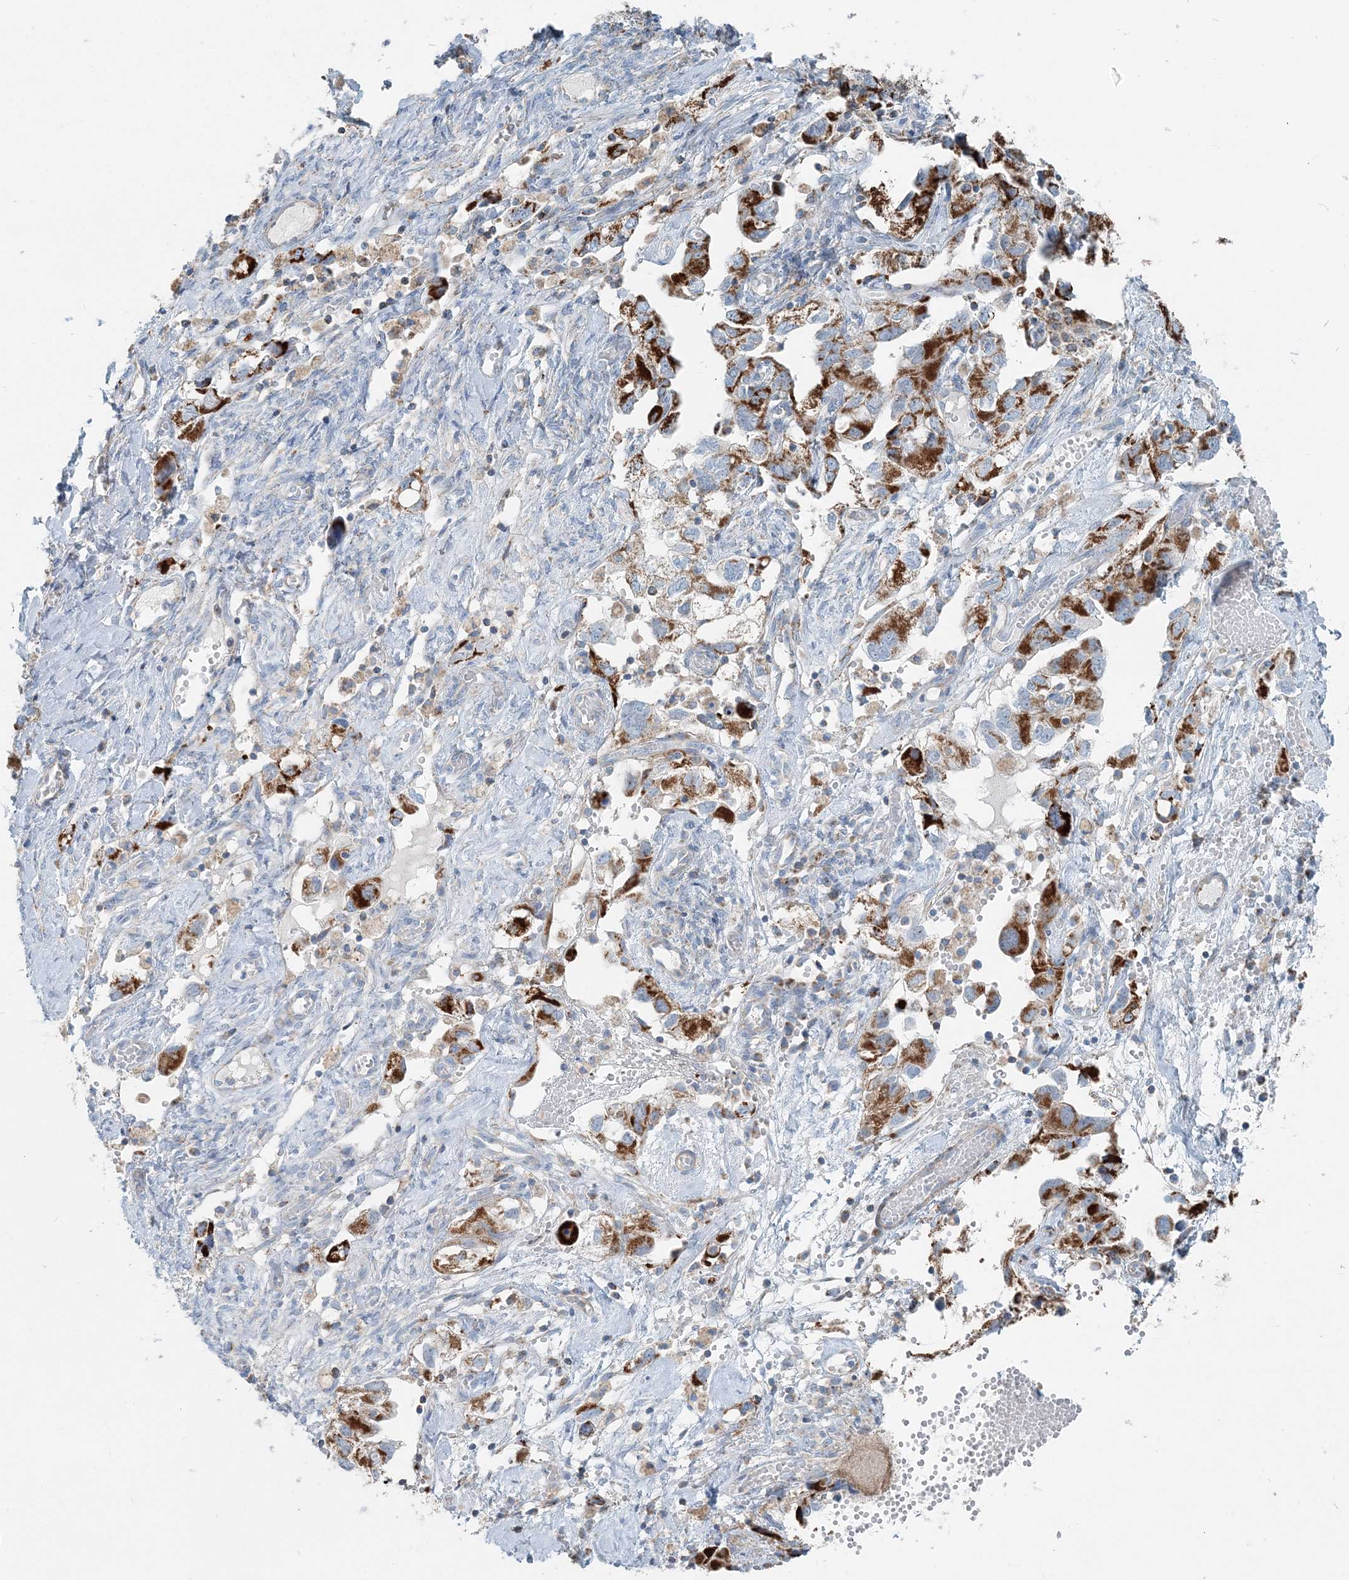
{"staining": {"intensity": "strong", "quantity": ">75%", "location": "cytoplasmic/membranous"}, "tissue": "ovarian cancer", "cell_type": "Tumor cells", "image_type": "cancer", "snomed": [{"axis": "morphology", "description": "Carcinoma, NOS"}, {"axis": "morphology", "description": "Cystadenocarcinoma, serous, NOS"}, {"axis": "topography", "description": "Ovary"}], "caption": "Protein staining by immunohistochemistry (IHC) shows strong cytoplasmic/membranous staining in approximately >75% of tumor cells in ovarian carcinoma. The protein of interest is stained brown, and the nuclei are stained in blue (DAB (3,3'-diaminobenzidine) IHC with brightfield microscopy, high magnification).", "gene": "INTU", "patient": {"sex": "female", "age": 69}}